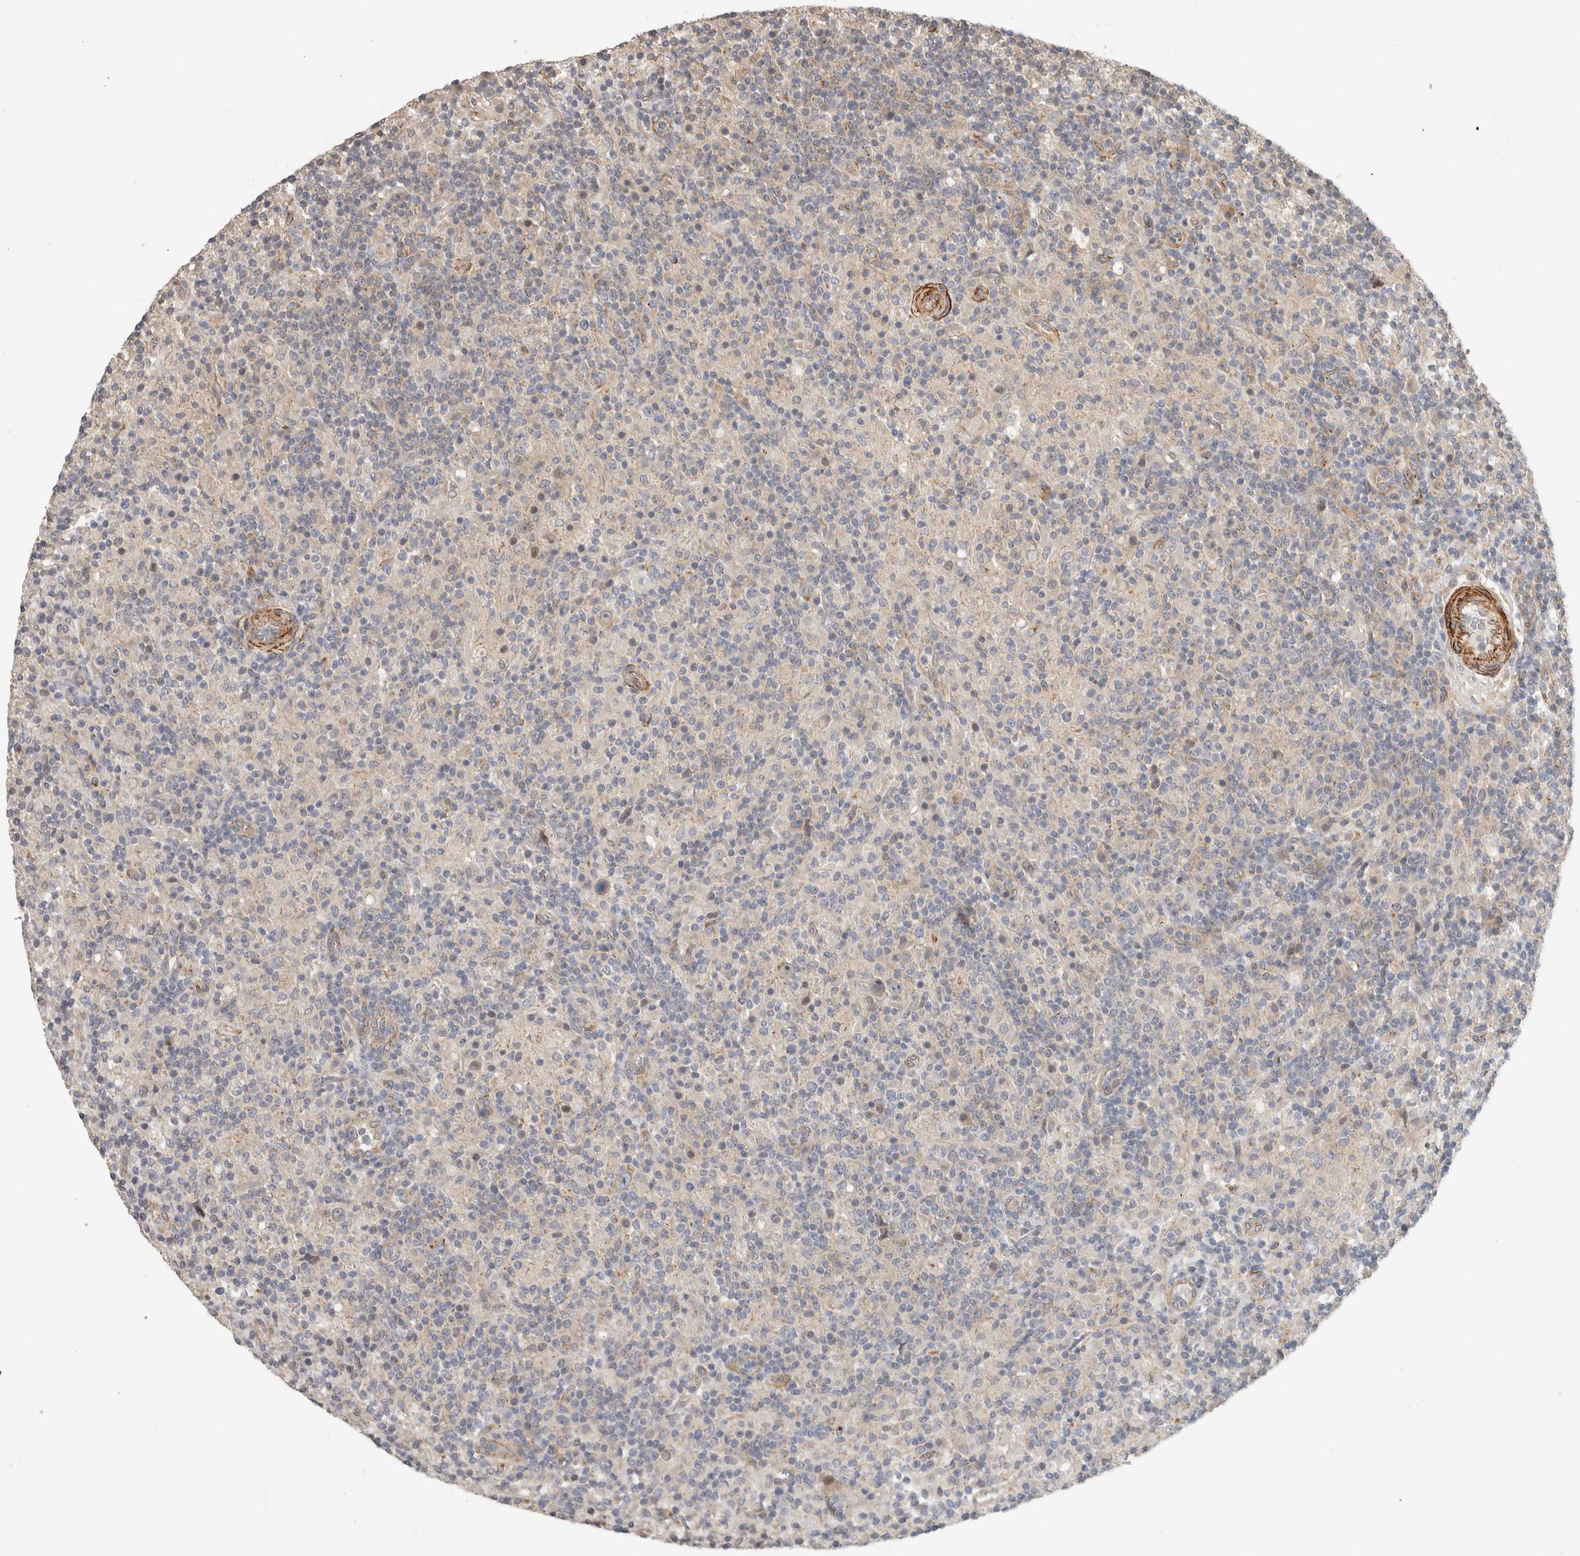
{"staining": {"intensity": "negative", "quantity": "none", "location": "none"}, "tissue": "lymphoma", "cell_type": "Tumor cells", "image_type": "cancer", "snomed": [{"axis": "morphology", "description": "Hodgkin's disease, NOS"}, {"axis": "topography", "description": "Lymph node"}], "caption": "The IHC image has no significant expression in tumor cells of Hodgkin's disease tissue. (DAB (3,3'-diaminobenzidine) immunohistochemistry (IHC) with hematoxylin counter stain).", "gene": "SIPA1L2", "patient": {"sex": "male", "age": 70}}